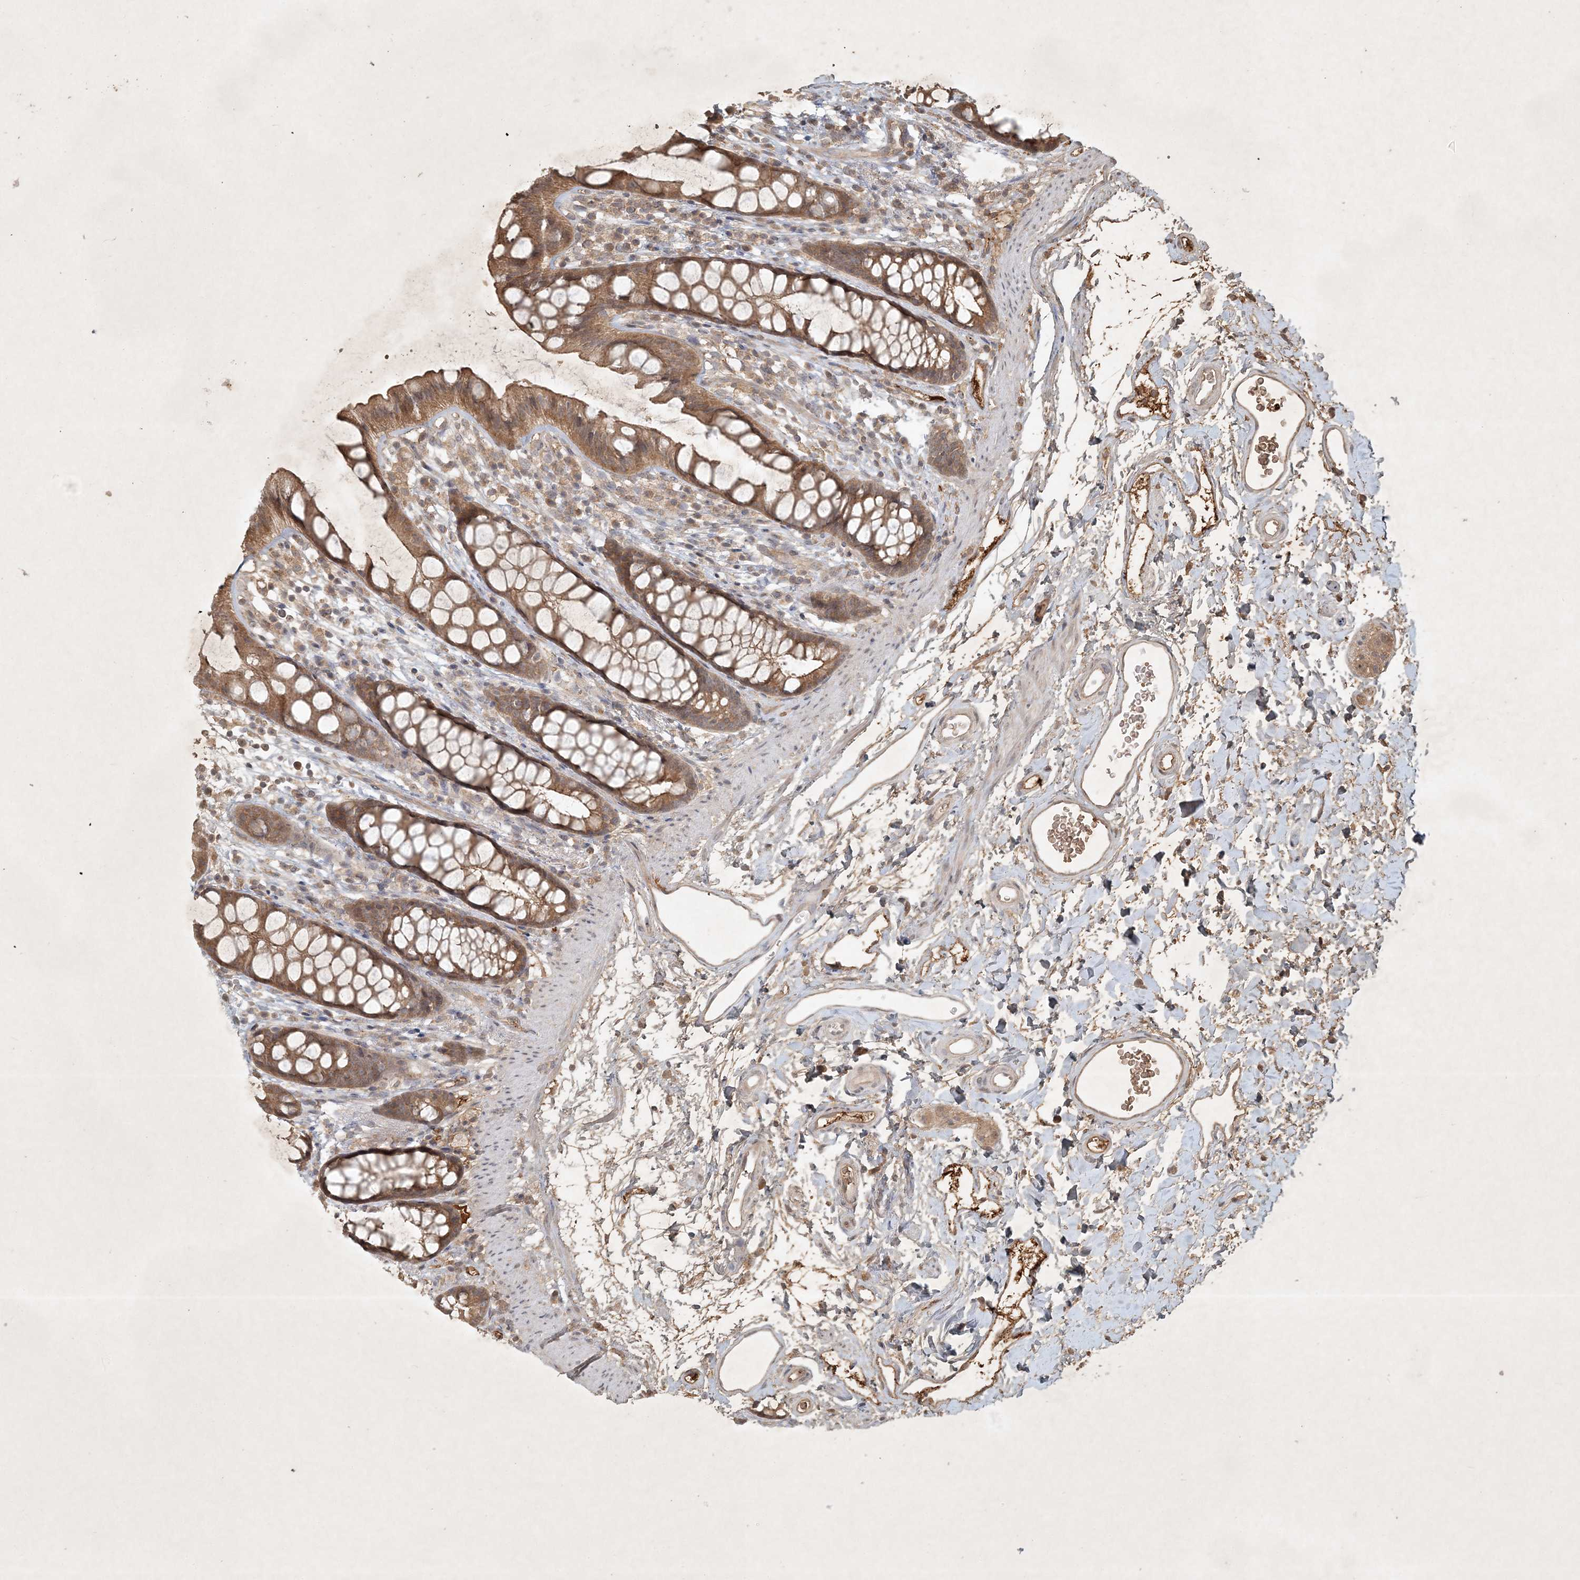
{"staining": {"intensity": "moderate", "quantity": ">75%", "location": "cytoplasmic/membranous"}, "tissue": "rectum", "cell_type": "Glandular cells", "image_type": "normal", "snomed": [{"axis": "morphology", "description": "Normal tissue, NOS"}, {"axis": "topography", "description": "Rectum"}], "caption": "This micrograph exhibits immunohistochemistry (IHC) staining of normal human rectum, with medium moderate cytoplasmic/membranous positivity in about >75% of glandular cells.", "gene": "TNFAIP6", "patient": {"sex": "female", "age": 65}}